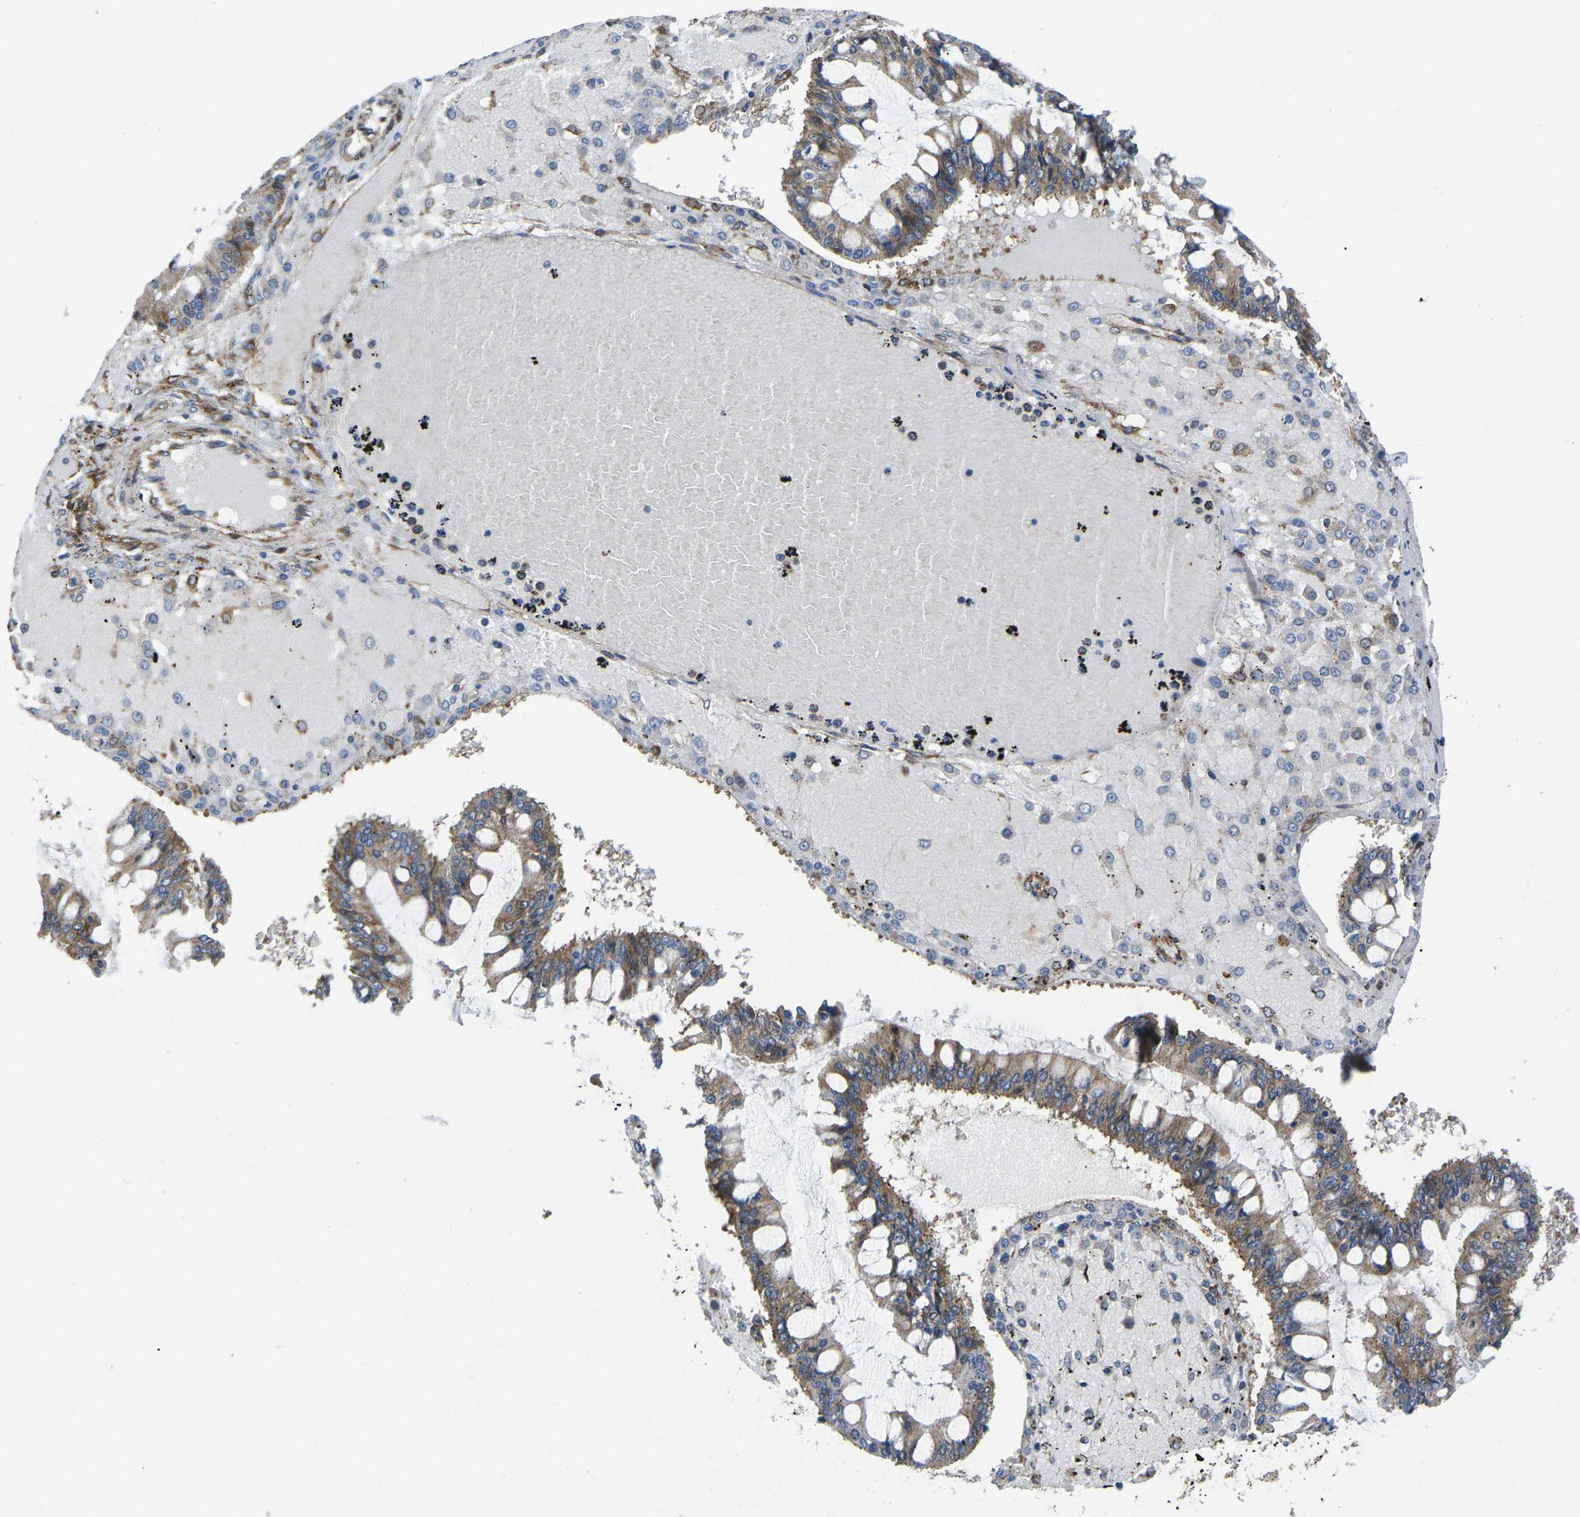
{"staining": {"intensity": "moderate", "quantity": ">75%", "location": "cytoplasmic/membranous"}, "tissue": "ovarian cancer", "cell_type": "Tumor cells", "image_type": "cancer", "snomed": [{"axis": "morphology", "description": "Cystadenocarcinoma, mucinous, NOS"}, {"axis": "topography", "description": "Ovary"}], "caption": "Ovarian mucinous cystadenocarcinoma stained with DAB (3,3'-diaminobenzidine) IHC reveals medium levels of moderate cytoplasmic/membranous positivity in approximately >75% of tumor cells.", "gene": "DLG1", "patient": {"sex": "female", "age": 73}}